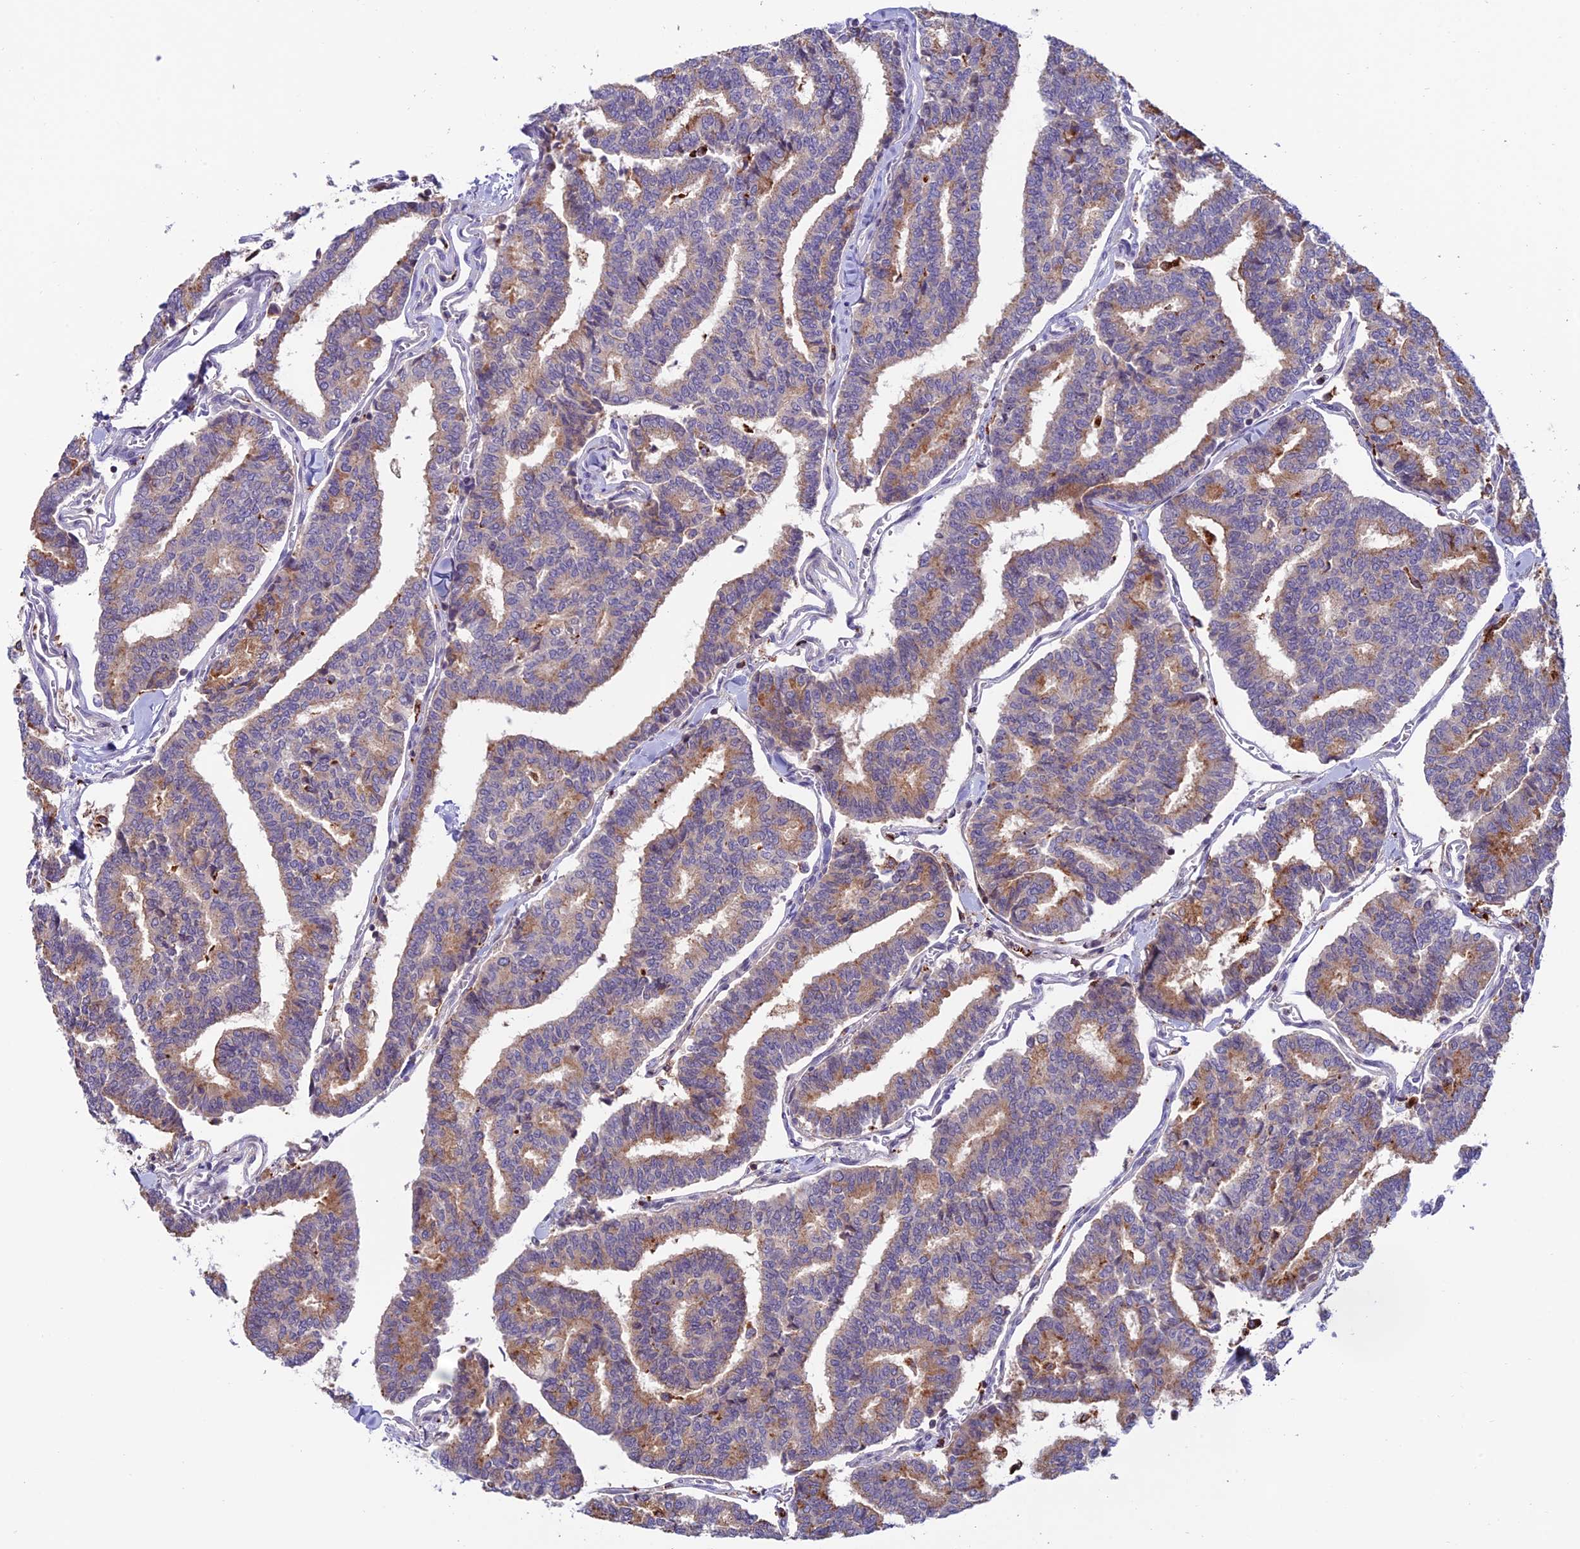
{"staining": {"intensity": "weak", "quantity": ">75%", "location": "cytoplasmic/membranous"}, "tissue": "thyroid cancer", "cell_type": "Tumor cells", "image_type": "cancer", "snomed": [{"axis": "morphology", "description": "Papillary adenocarcinoma, NOS"}, {"axis": "topography", "description": "Thyroid gland"}], "caption": "This is an image of immunohistochemistry (IHC) staining of thyroid cancer (papillary adenocarcinoma), which shows weak staining in the cytoplasmic/membranous of tumor cells.", "gene": "ARHGEF18", "patient": {"sex": "female", "age": 35}}